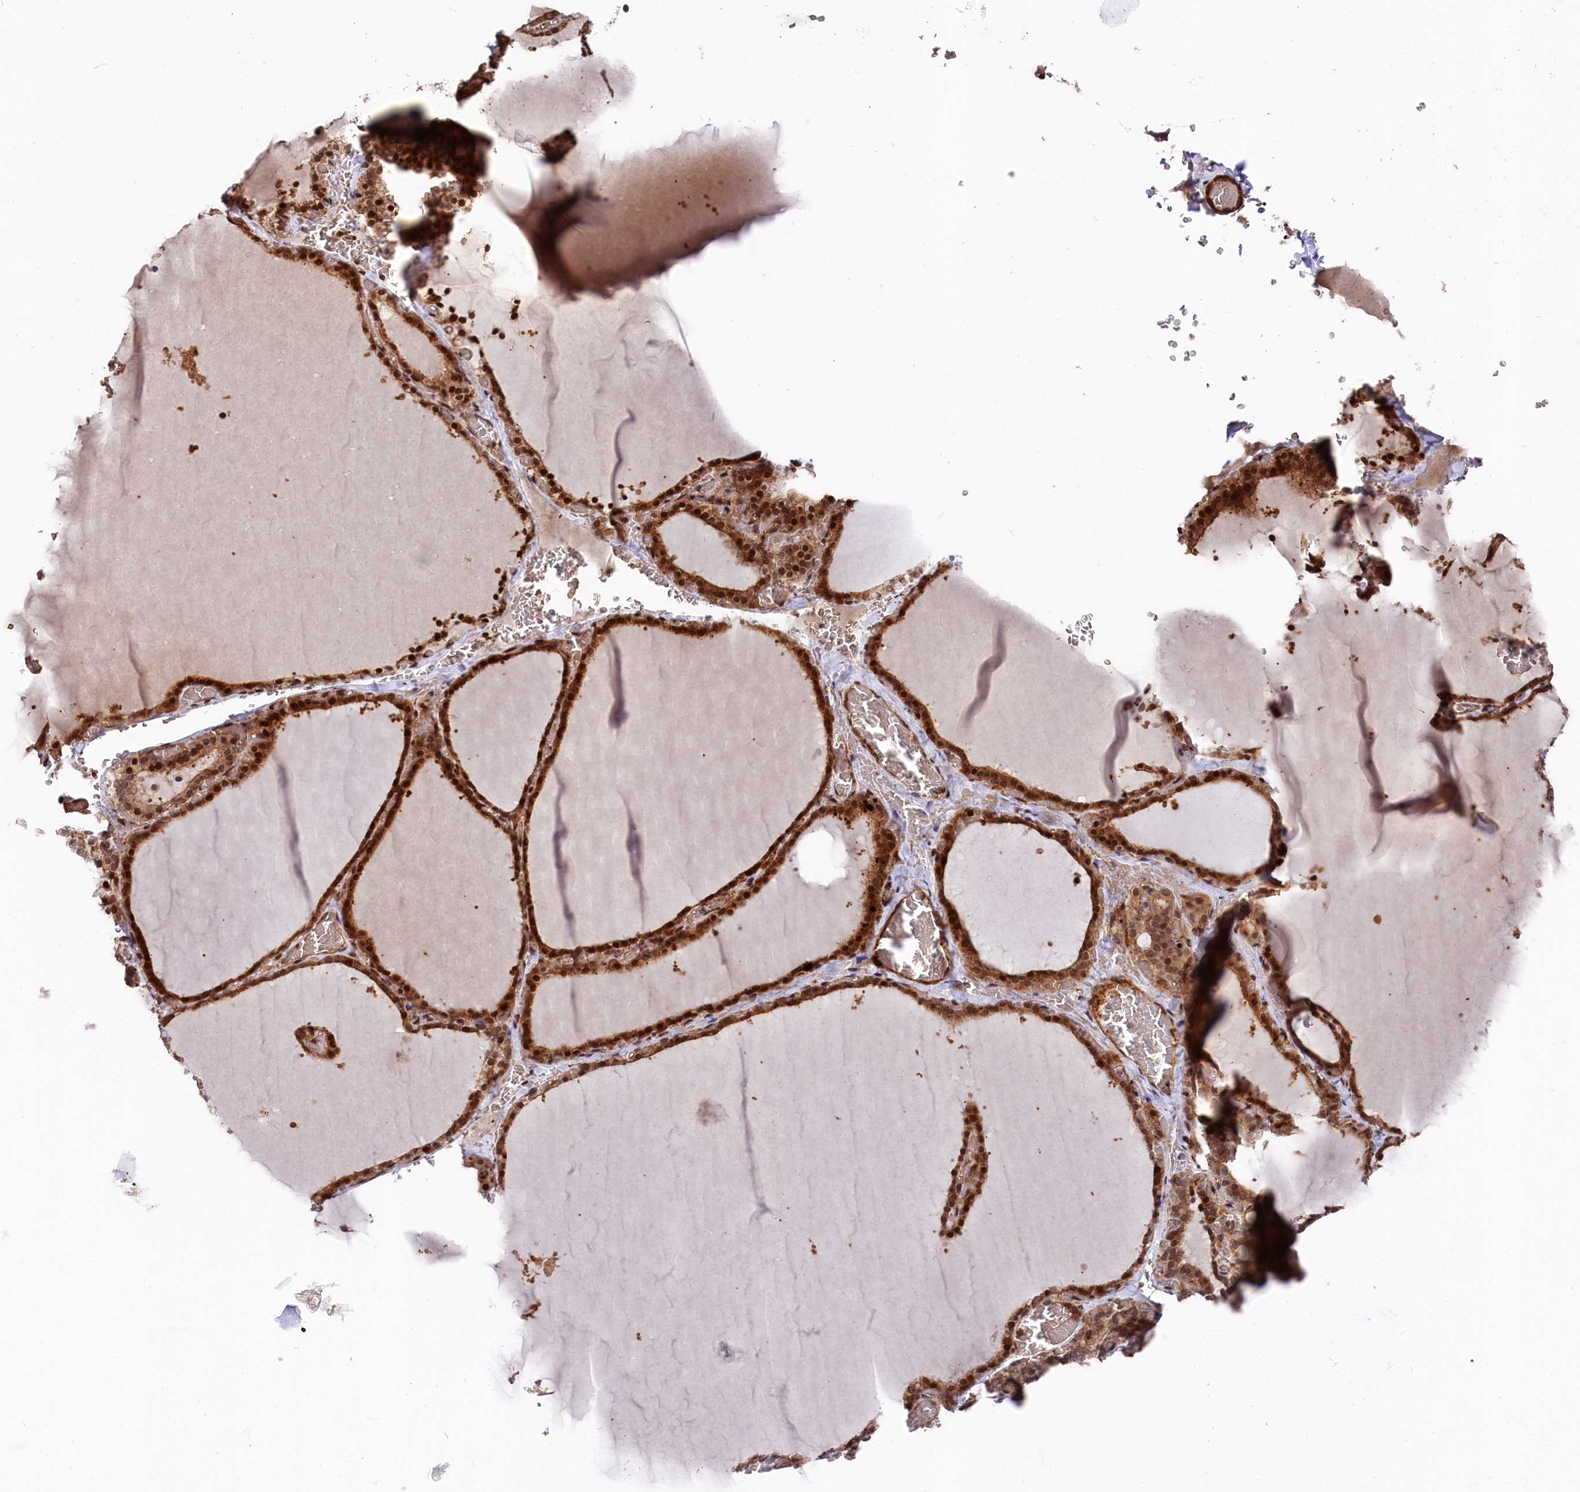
{"staining": {"intensity": "strong", "quantity": ">75%", "location": "cytoplasmic/membranous,nuclear"}, "tissue": "thyroid gland", "cell_type": "Glandular cells", "image_type": "normal", "snomed": [{"axis": "morphology", "description": "Normal tissue, NOS"}, {"axis": "topography", "description": "Thyroid gland"}], "caption": "Strong cytoplasmic/membranous,nuclear positivity is present in approximately >75% of glandular cells in unremarkable thyroid gland. The staining was performed using DAB (3,3'-diaminobenzidine), with brown indicating positive protein expression. Nuclei are stained blue with hematoxylin.", "gene": "TNKS1BP1", "patient": {"sex": "female", "age": 39}}